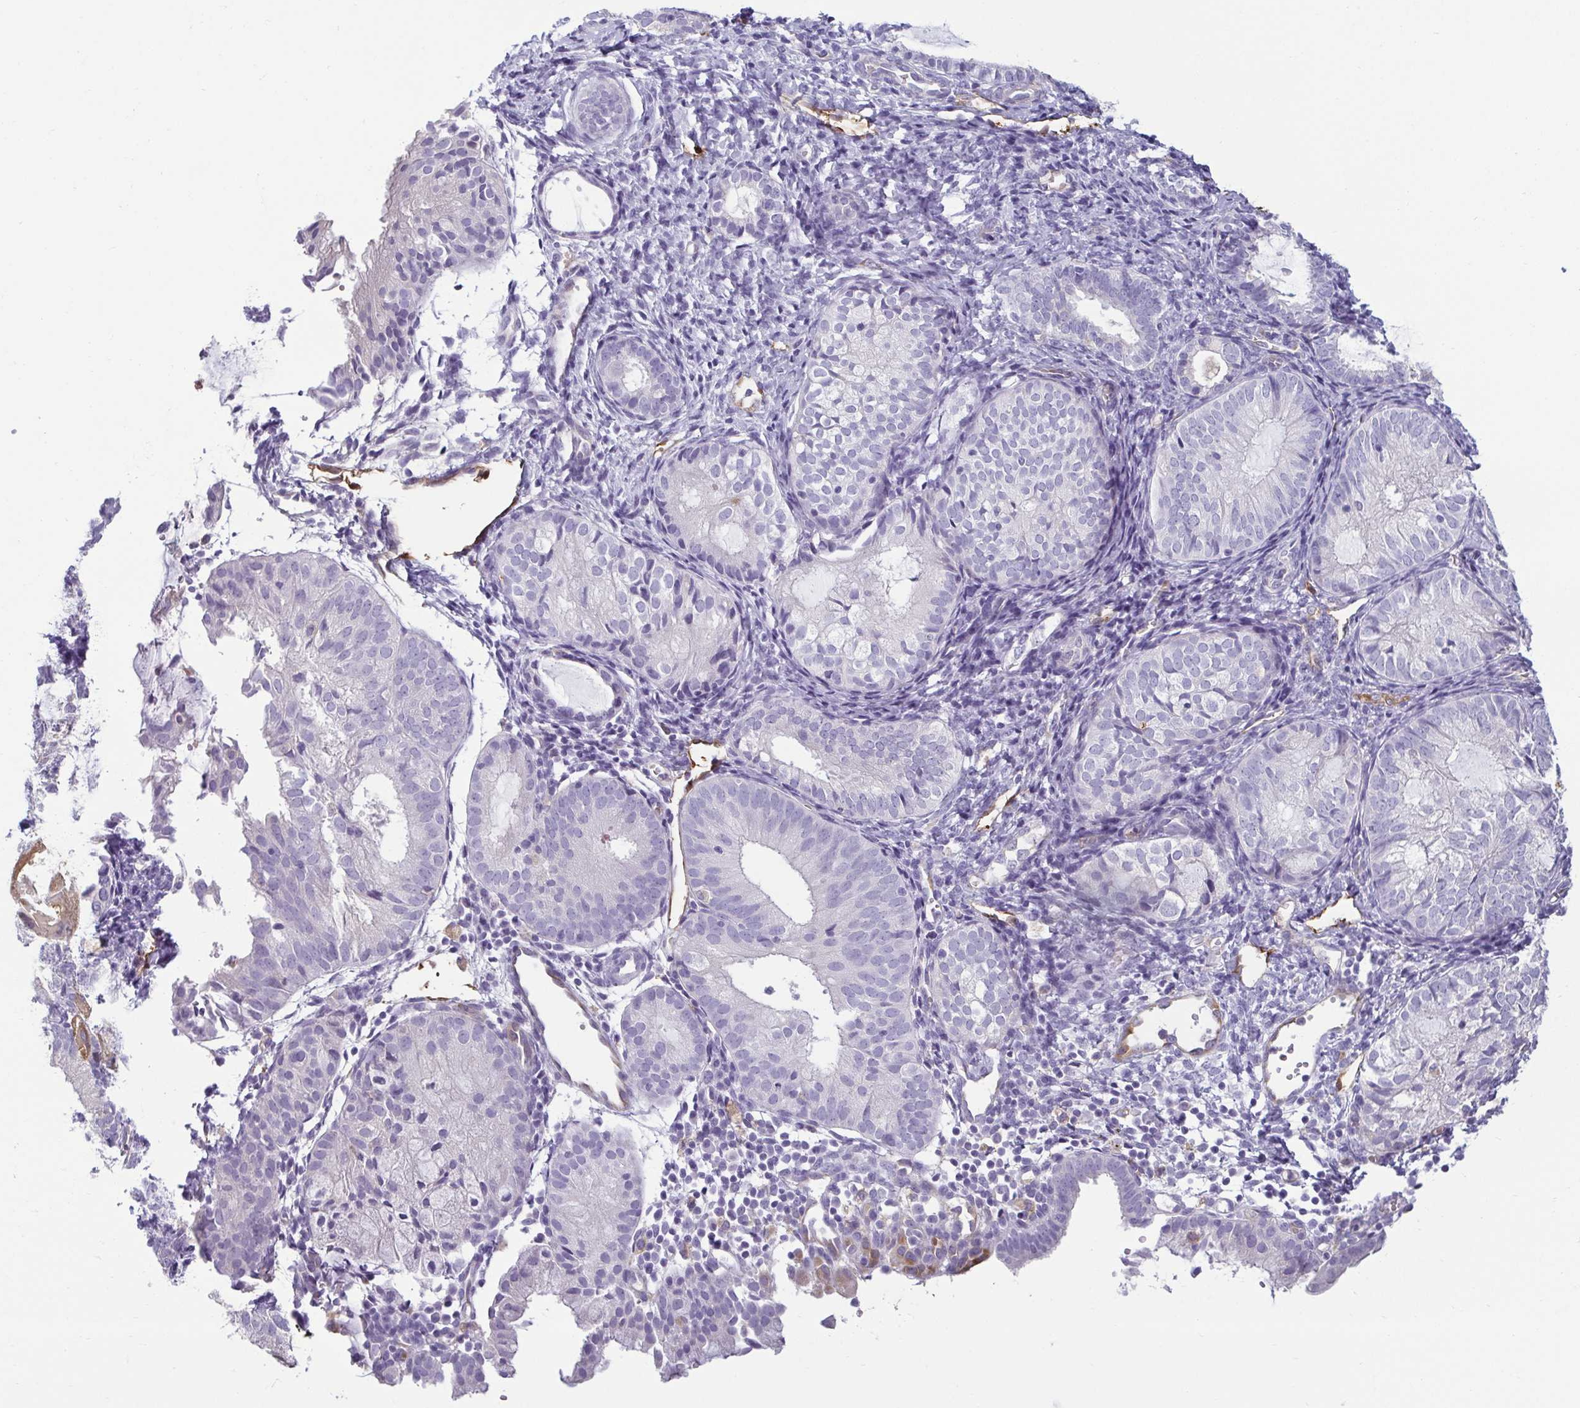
{"staining": {"intensity": "negative", "quantity": "none", "location": "none"}, "tissue": "endometrial cancer", "cell_type": "Tumor cells", "image_type": "cancer", "snomed": [{"axis": "morphology", "description": "Normal tissue, NOS"}, {"axis": "morphology", "description": "Adenocarcinoma, NOS"}, {"axis": "topography", "description": "Smooth muscle"}, {"axis": "topography", "description": "Endometrium"}, {"axis": "topography", "description": "Myometrium, NOS"}], "caption": "Immunohistochemical staining of endometrial cancer demonstrates no significant positivity in tumor cells.", "gene": "PDE2A", "patient": {"sex": "female", "age": 81}}